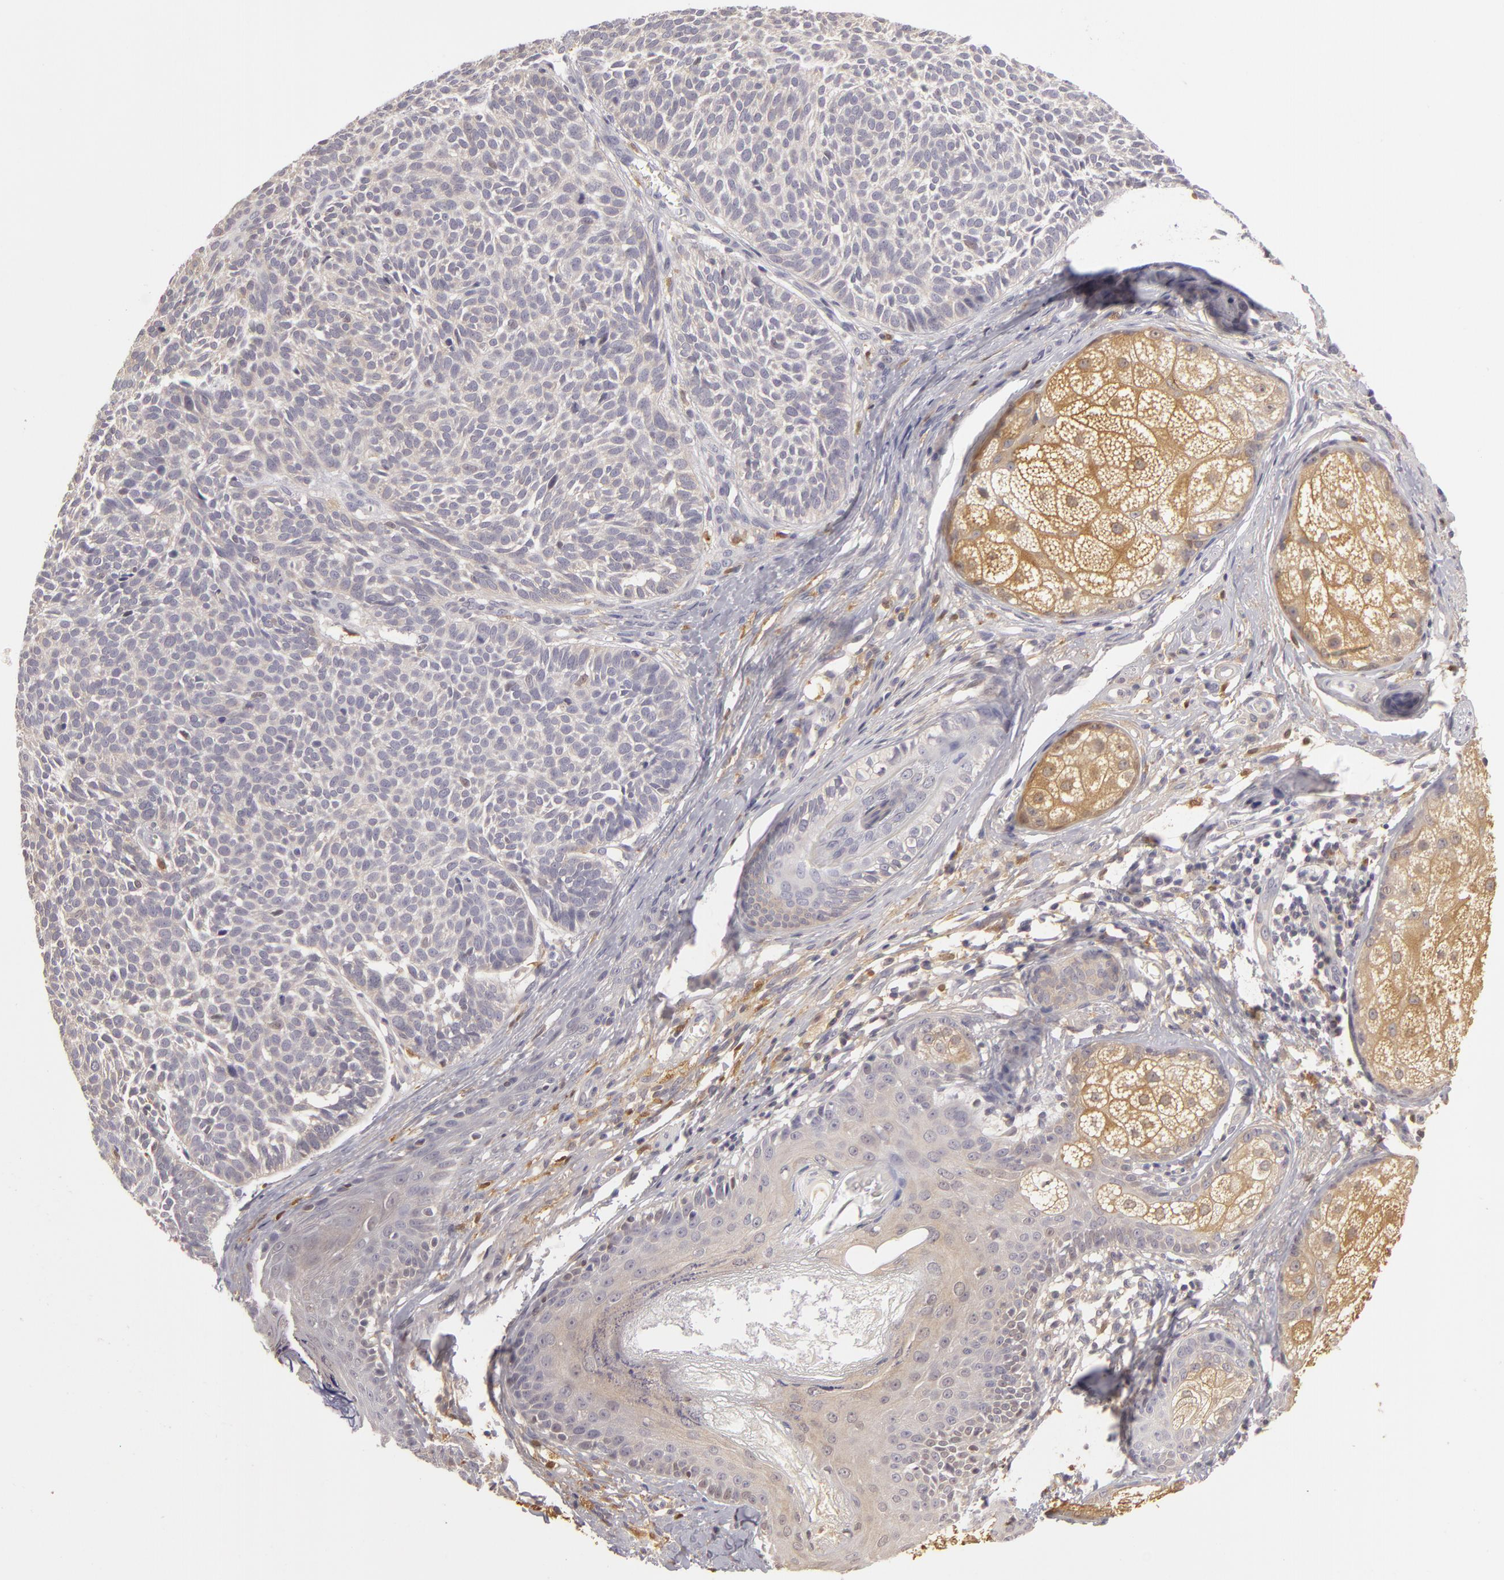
{"staining": {"intensity": "negative", "quantity": "none", "location": "none"}, "tissue": "skin cancer", "cell_type": "Tumor cells", "image_type": "cancer", "snomed": [{"axis": "morphology", "description": "Basal cell carcinoma"}, {"axis": "topography", "description": "Skin"}], "caption": "Immunohistochemistry (IHC) of skin basal cell carcinoma displays no staining in tumor cells.", "gene": "GNPDA1", "patient": {"sex": "male", "age": 63}}